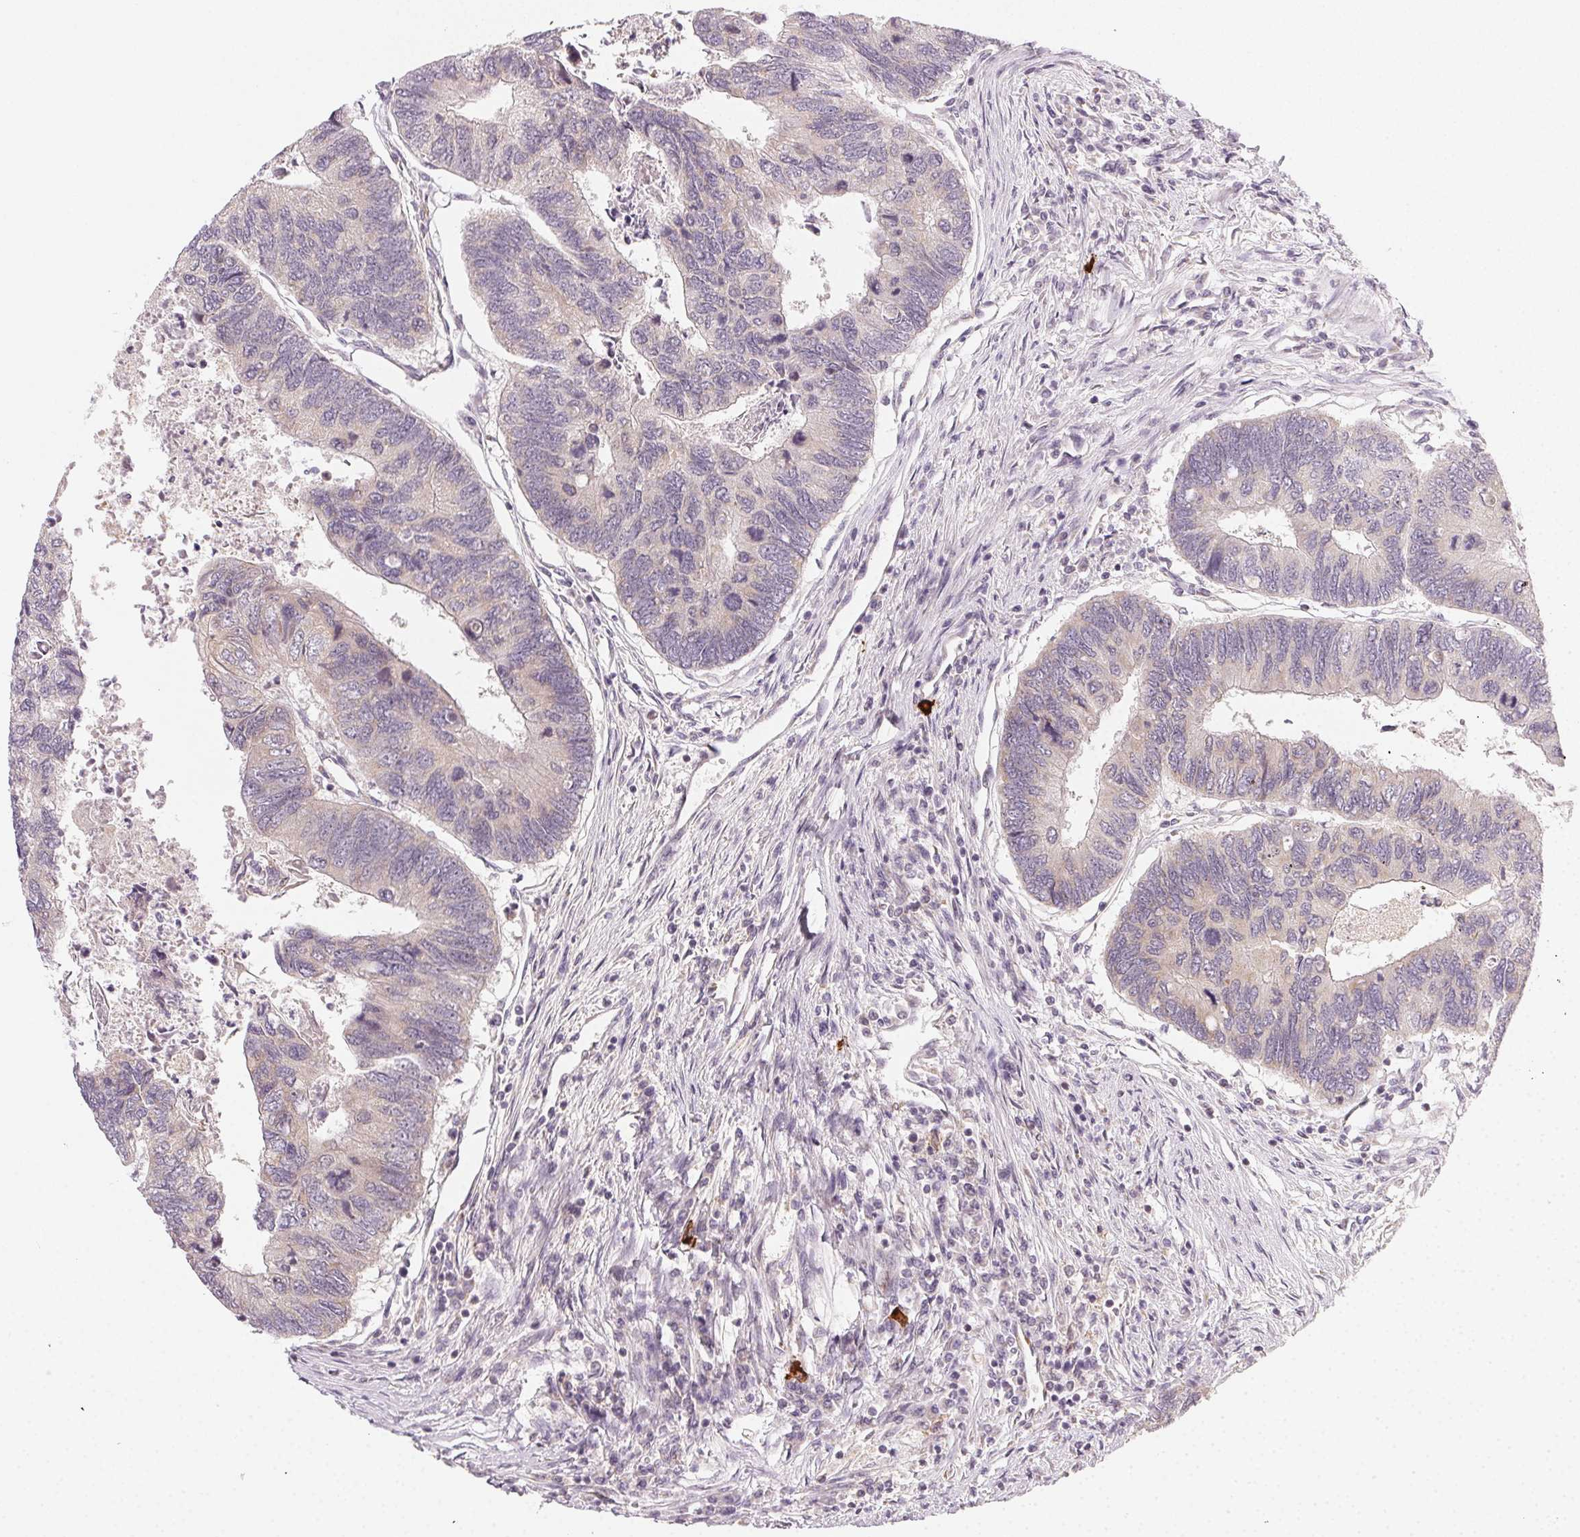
{"staining": {"intensity": "weak", "quantity": "<25%", "location": "cytoplasmic/membranous"}, "tissue": "colorectal cancer", "cell_type": "Tumor cells", "image_type": "cancer", "snomed": [{"axis": "morphology", "description": "Adenocarcinoma, NOS"}, {"axis": "topography", "description": "Colon"}], "caption": "The IHC image has no significant staining in tumor cells of colorectal adenocarcinoma tissue. (DAB (3,3'-diaminobenzidine) immunohistochemistry, high magnification).", "gene": "NCOA4", "patient": {"sex": "female", "age": 67}}